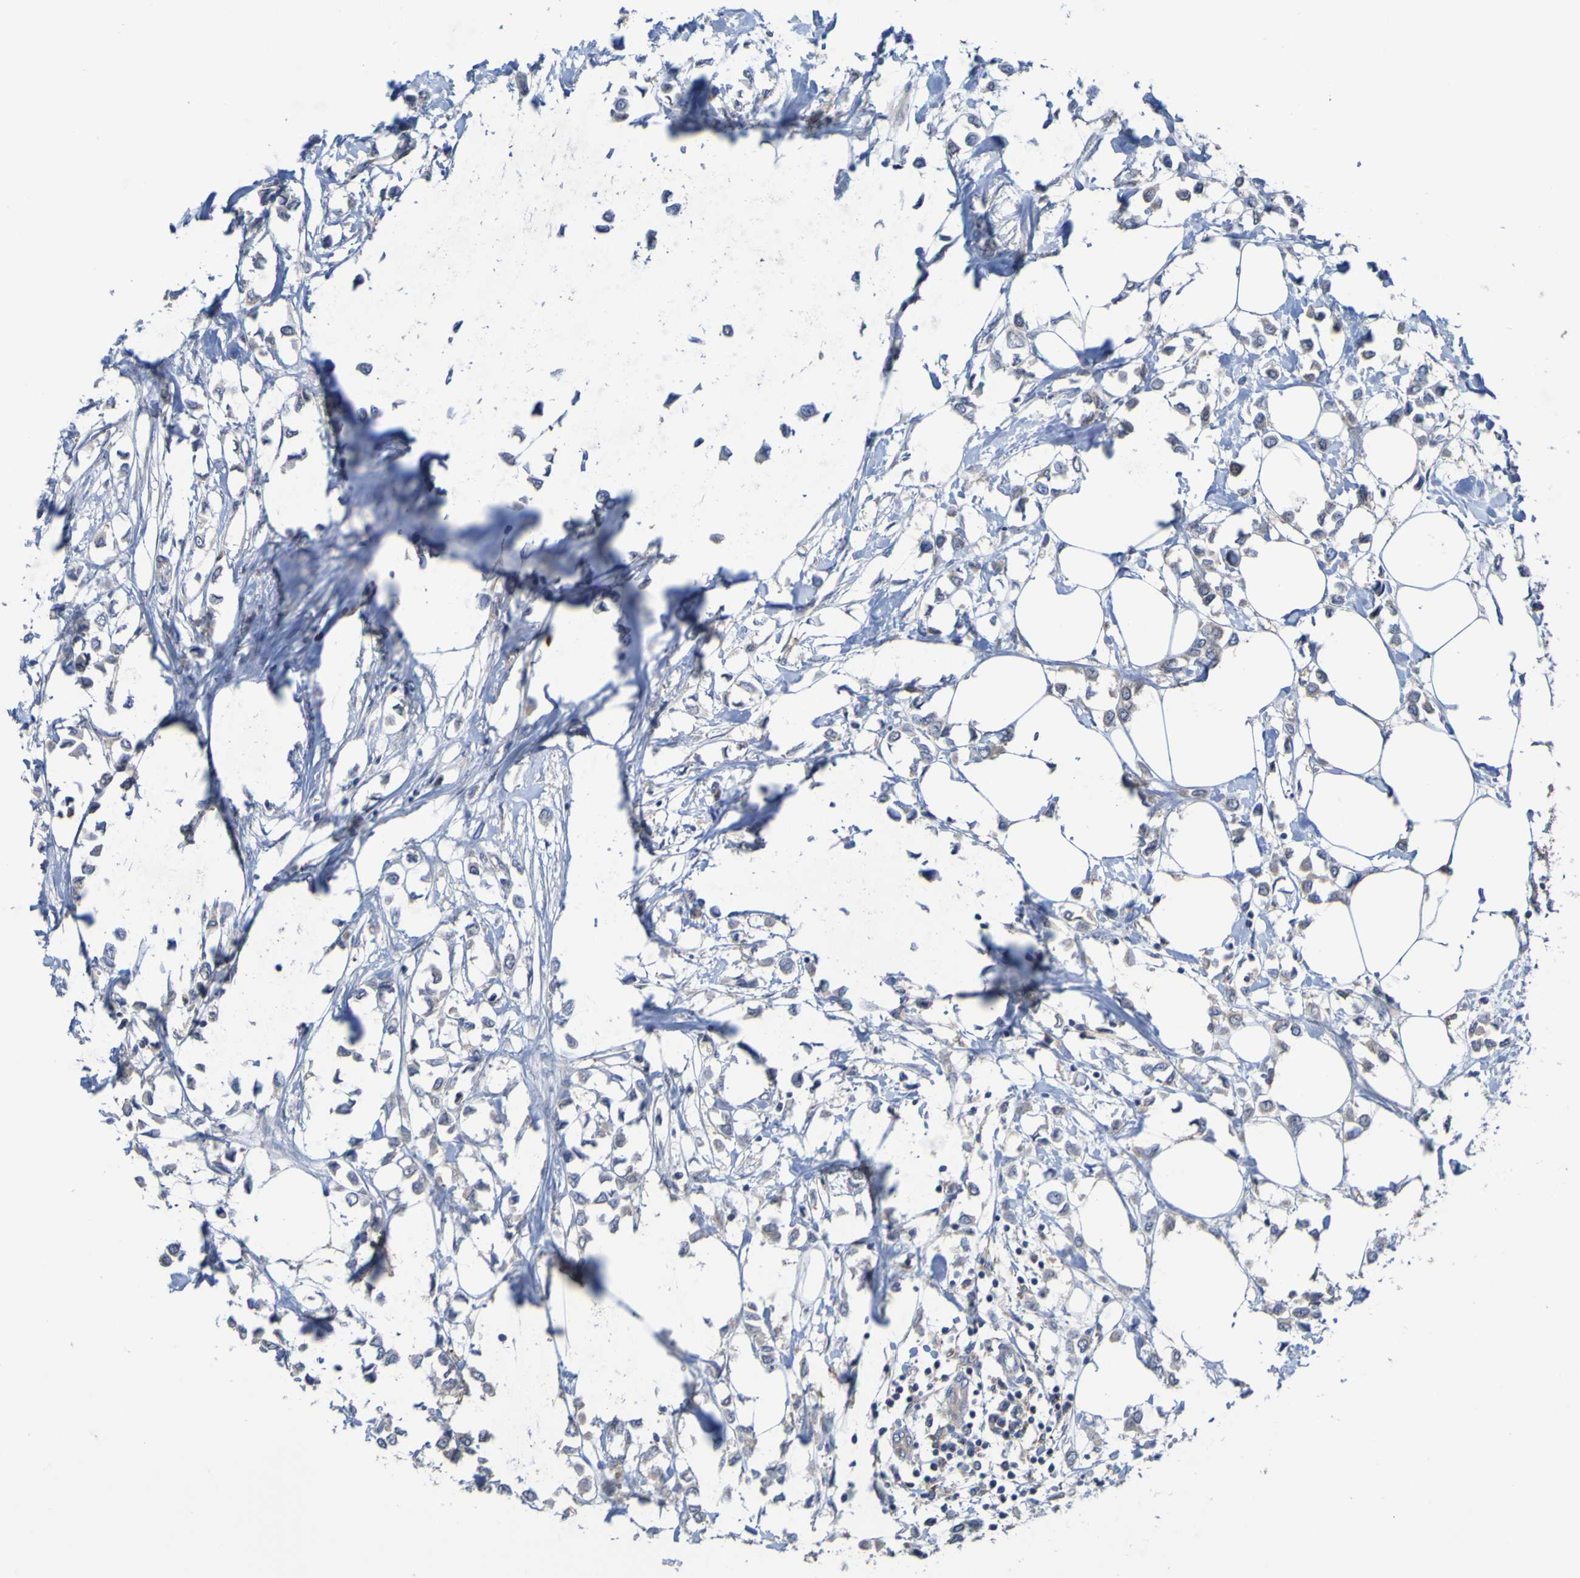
{"staining": {"intensity": "weak", "quantity": "<25%", "location": "cytoplasmic/membranous"}, "tissue": "breast cancer", "cell_type": "Tumor cells", "image_type": "cancer", "snomed": [{"axis": "morphology", "description": "Lobular carcinoma"}, {"axis": "topography", "description": "Breast"}], "caption": "DAB (3,3'-diaminobenzidine) immunohistochemical staining of lobular carcinoma (breast) exhibits no significant positivity in tumor cells.", "gene": "SDK1", "patient": {"sex": "female", "age": 51}}